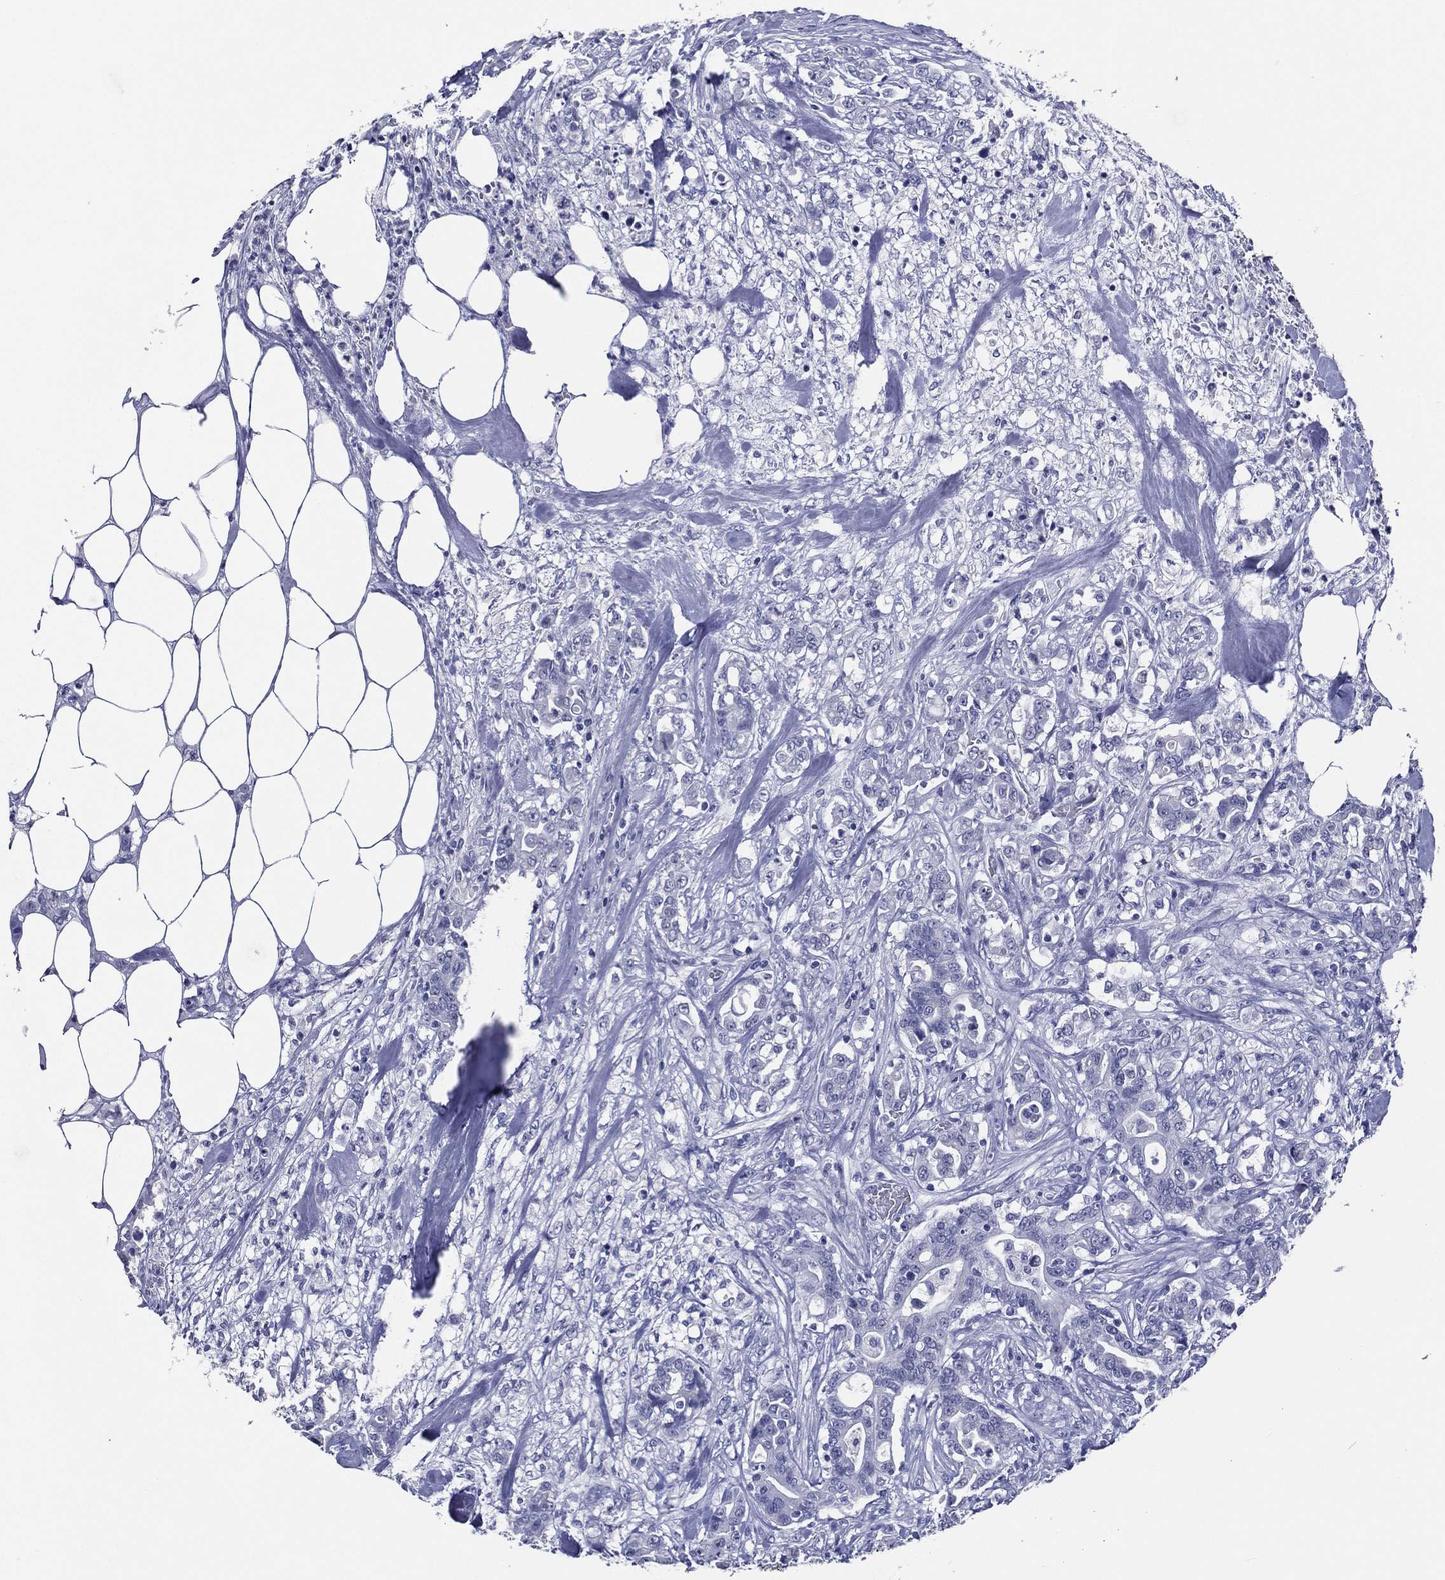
{"staining": {"intensity": "negative", "quantity": "none", "location": "none"}, "tissue": "colorectal cancer", "cell_type": "Tumor cells", "image_type": "cancer", "snomed": [{"axis": "morphology", "description": "Adenocarcinoma, NOS"}, {"axis": "topography", "description": "Colon"}], "caption": "Immunohistochemical staining of human colorectal cancer (adenocarcinoma) shows no significant positivity in tumor cells.", "gene": "TFAP2A", "patient": {"sex": "female", "age": 69}}